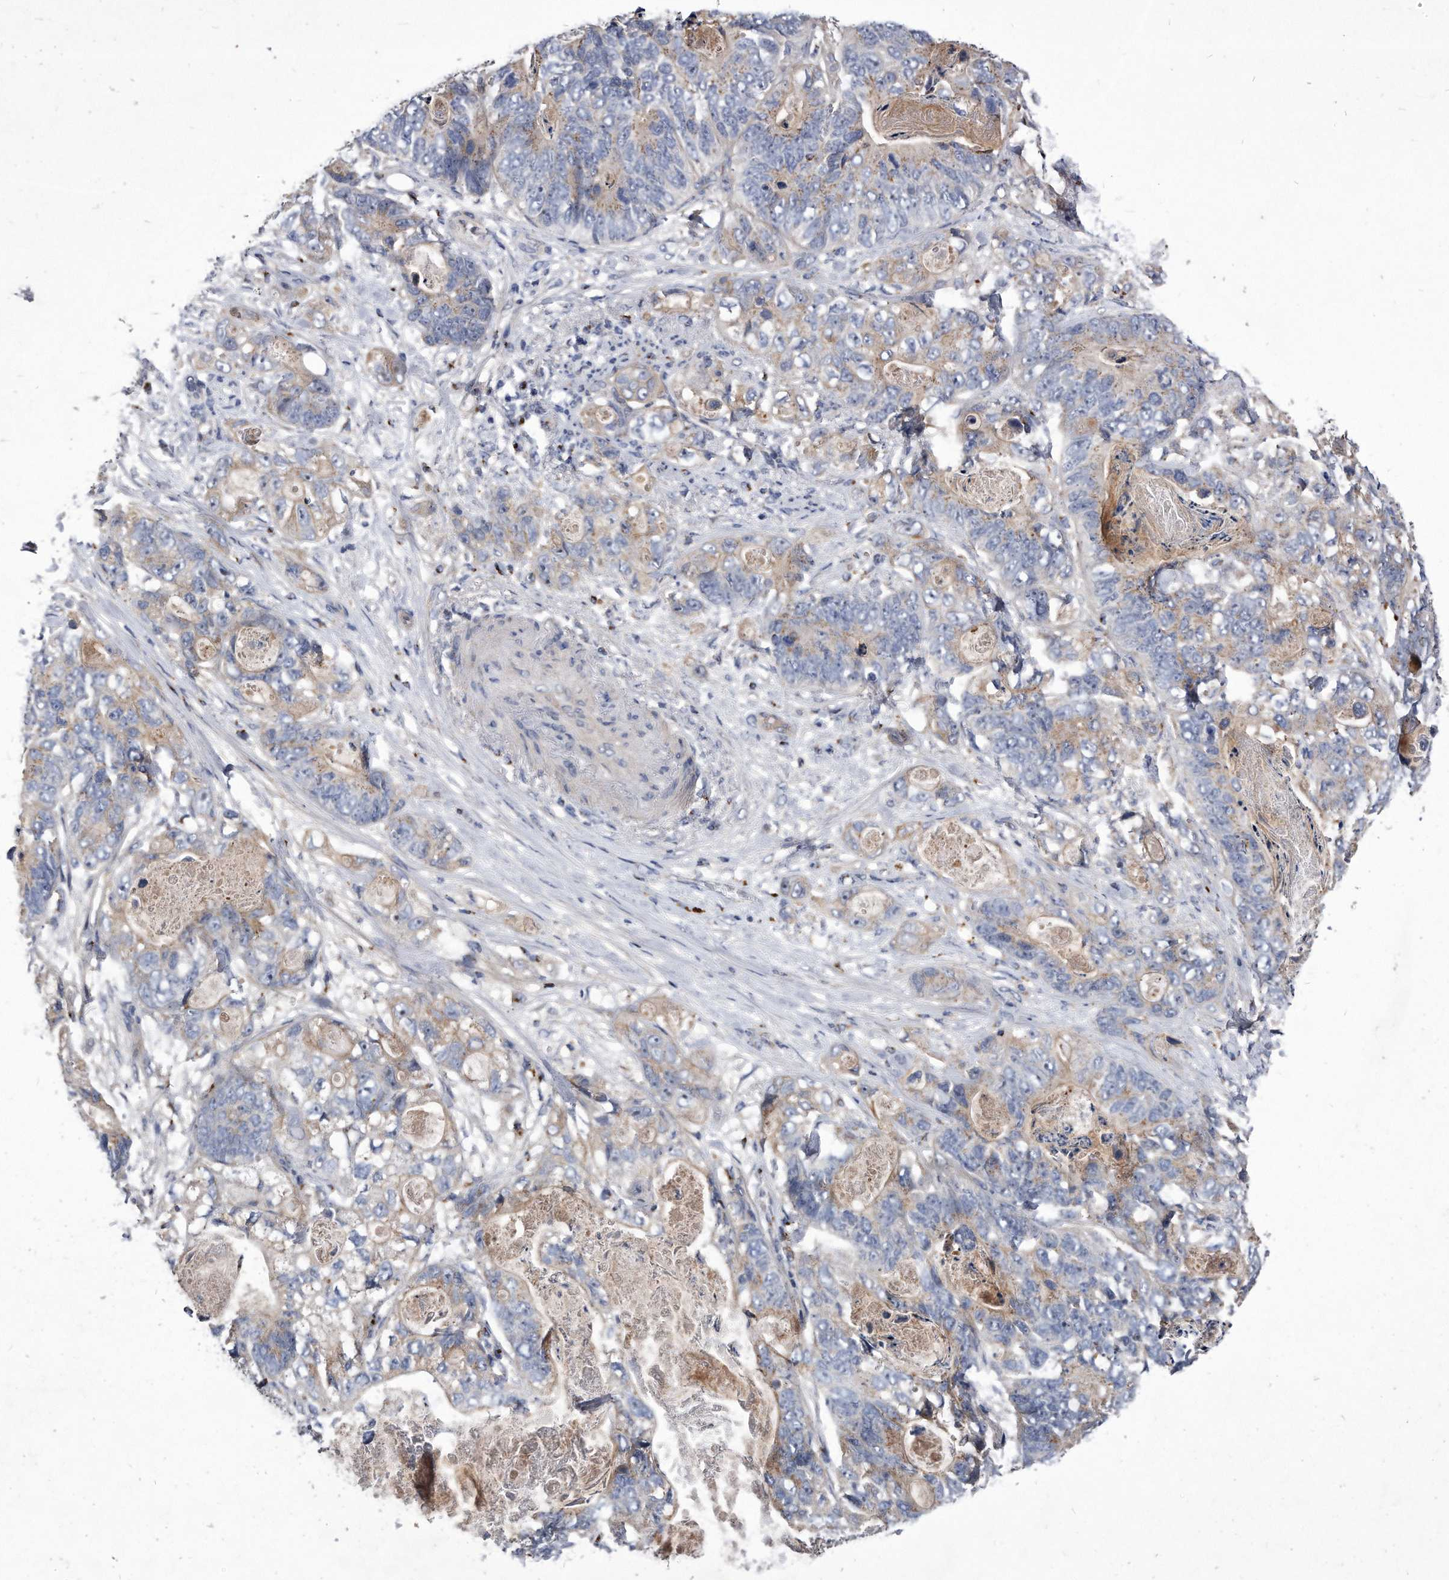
{"staining": {"intensity": "moderate", "quantity": "25%-75%", "location": "cytoplasmic/membranous"}, "tissue": "stomach cancer", "cell_type": "Tumor cells", "image_type": "cancer", "snomed": [{"axis": "morphology", "description": "Normal tissue, NOS"}, {"axis": "morphology", "description": "Adenocarcinoma, NOS"}, {"axis": "topography", "description": "Stomach"}], "caption": "Brown immunohistochemical staining in human stomach cancer reveals moderate cytoplasmic/membranous positivity in about 25%-75% of tumor cells. (DAB IHC with brightfield microscopy, high magnification).", "gene": "MGAT4A", "patient": {"sex": "female", "age": 89}}